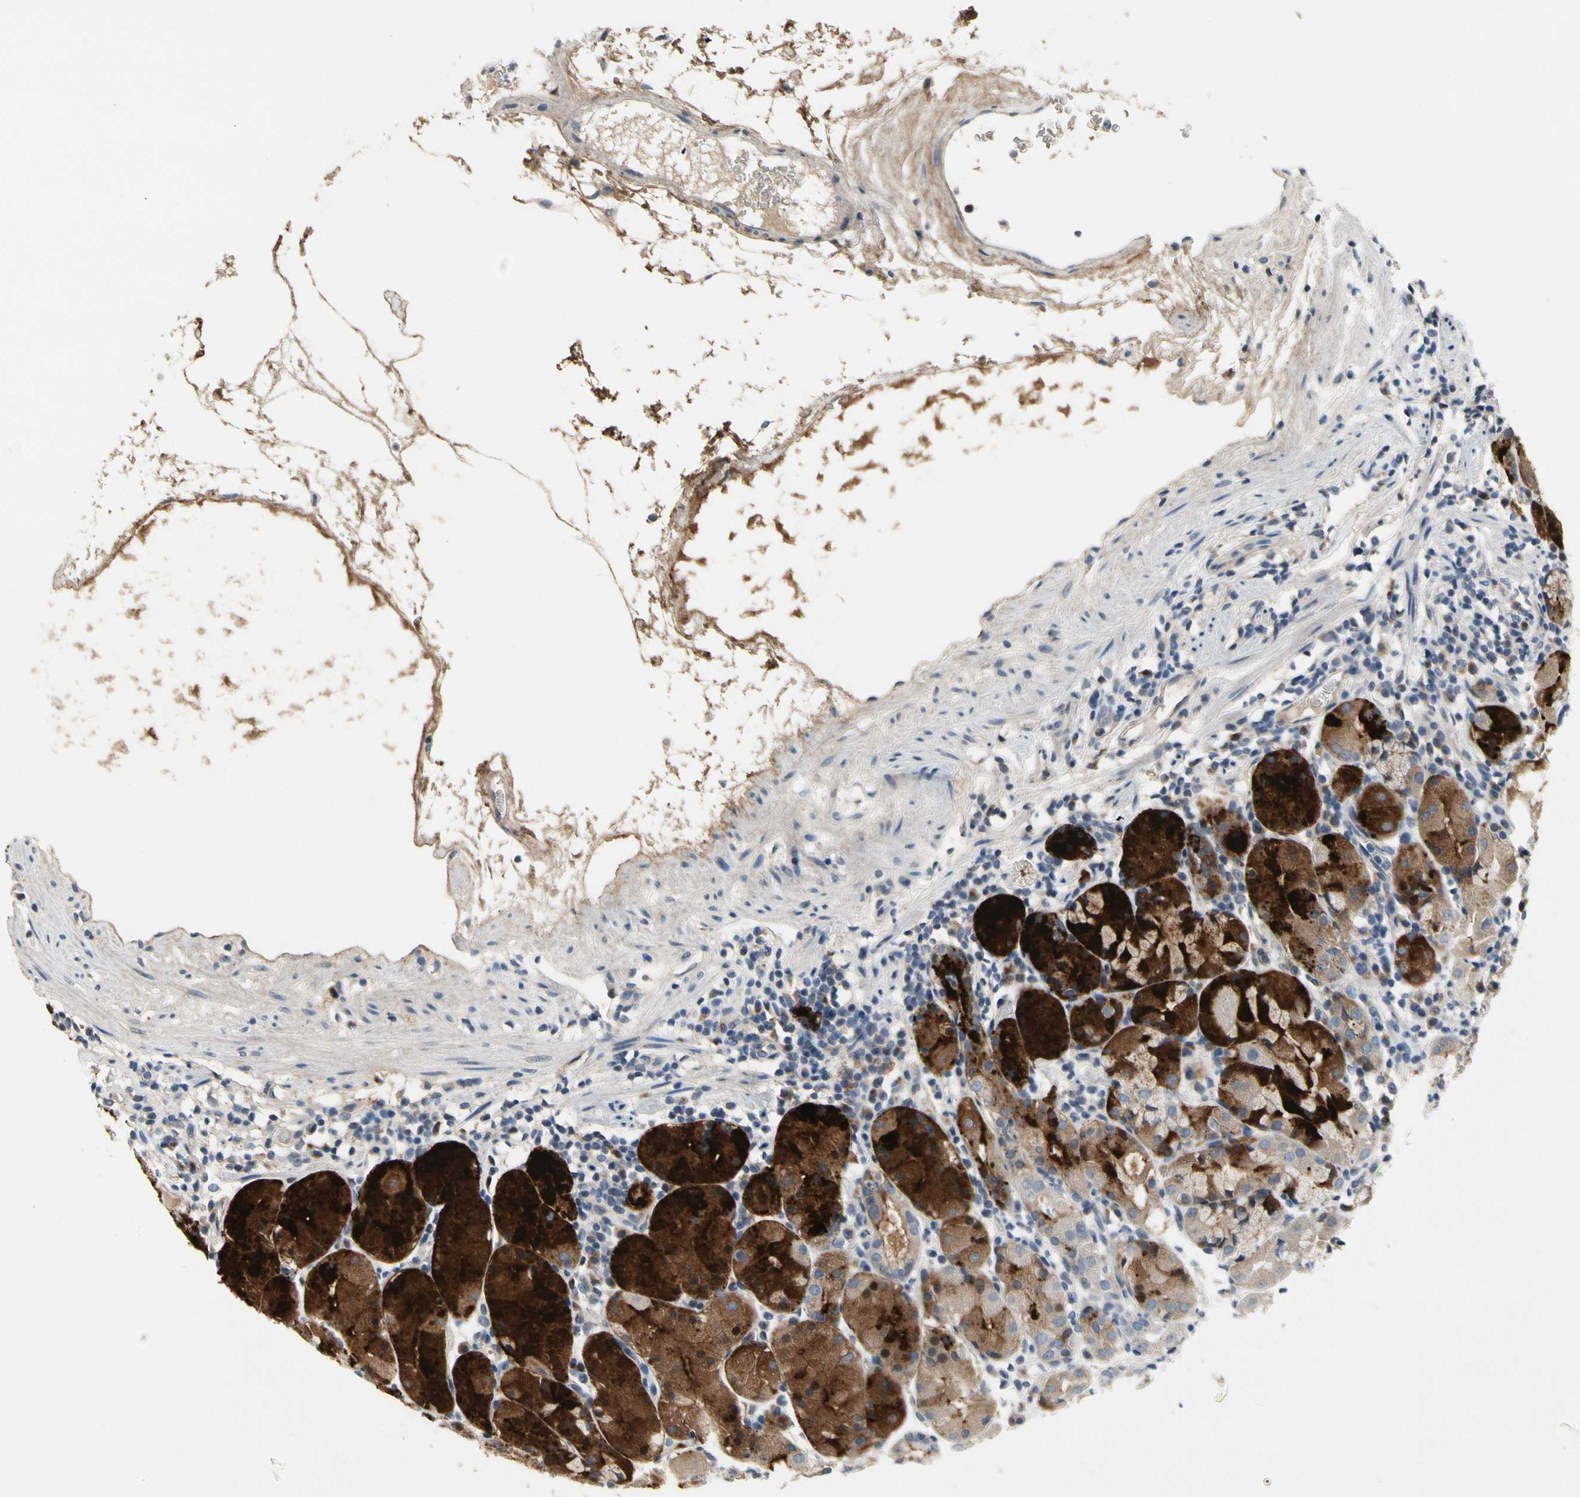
{"staining": {"intensity": "strong", "quantity": "25%-75%", "location": "cytoplasmic/membranous"}, "tissue": "stomach", "cell_type": "Glandular cells", "image_type": "normal", "snomed": [{"axis": "morphology", "description": "Normal tissue, NOS"}, {"axis": "topography", "description": "Stomach"}, {"axis": "topography", "description": "Stomach, lower"}], "caption": "Protein expression analysis of benign stomach displays strong cytoplasmic/membranous positivity in approximately 25%-75% of glandular cells.", "gene": "NFASC", "patient": {"sex": "female", "age": 75}}